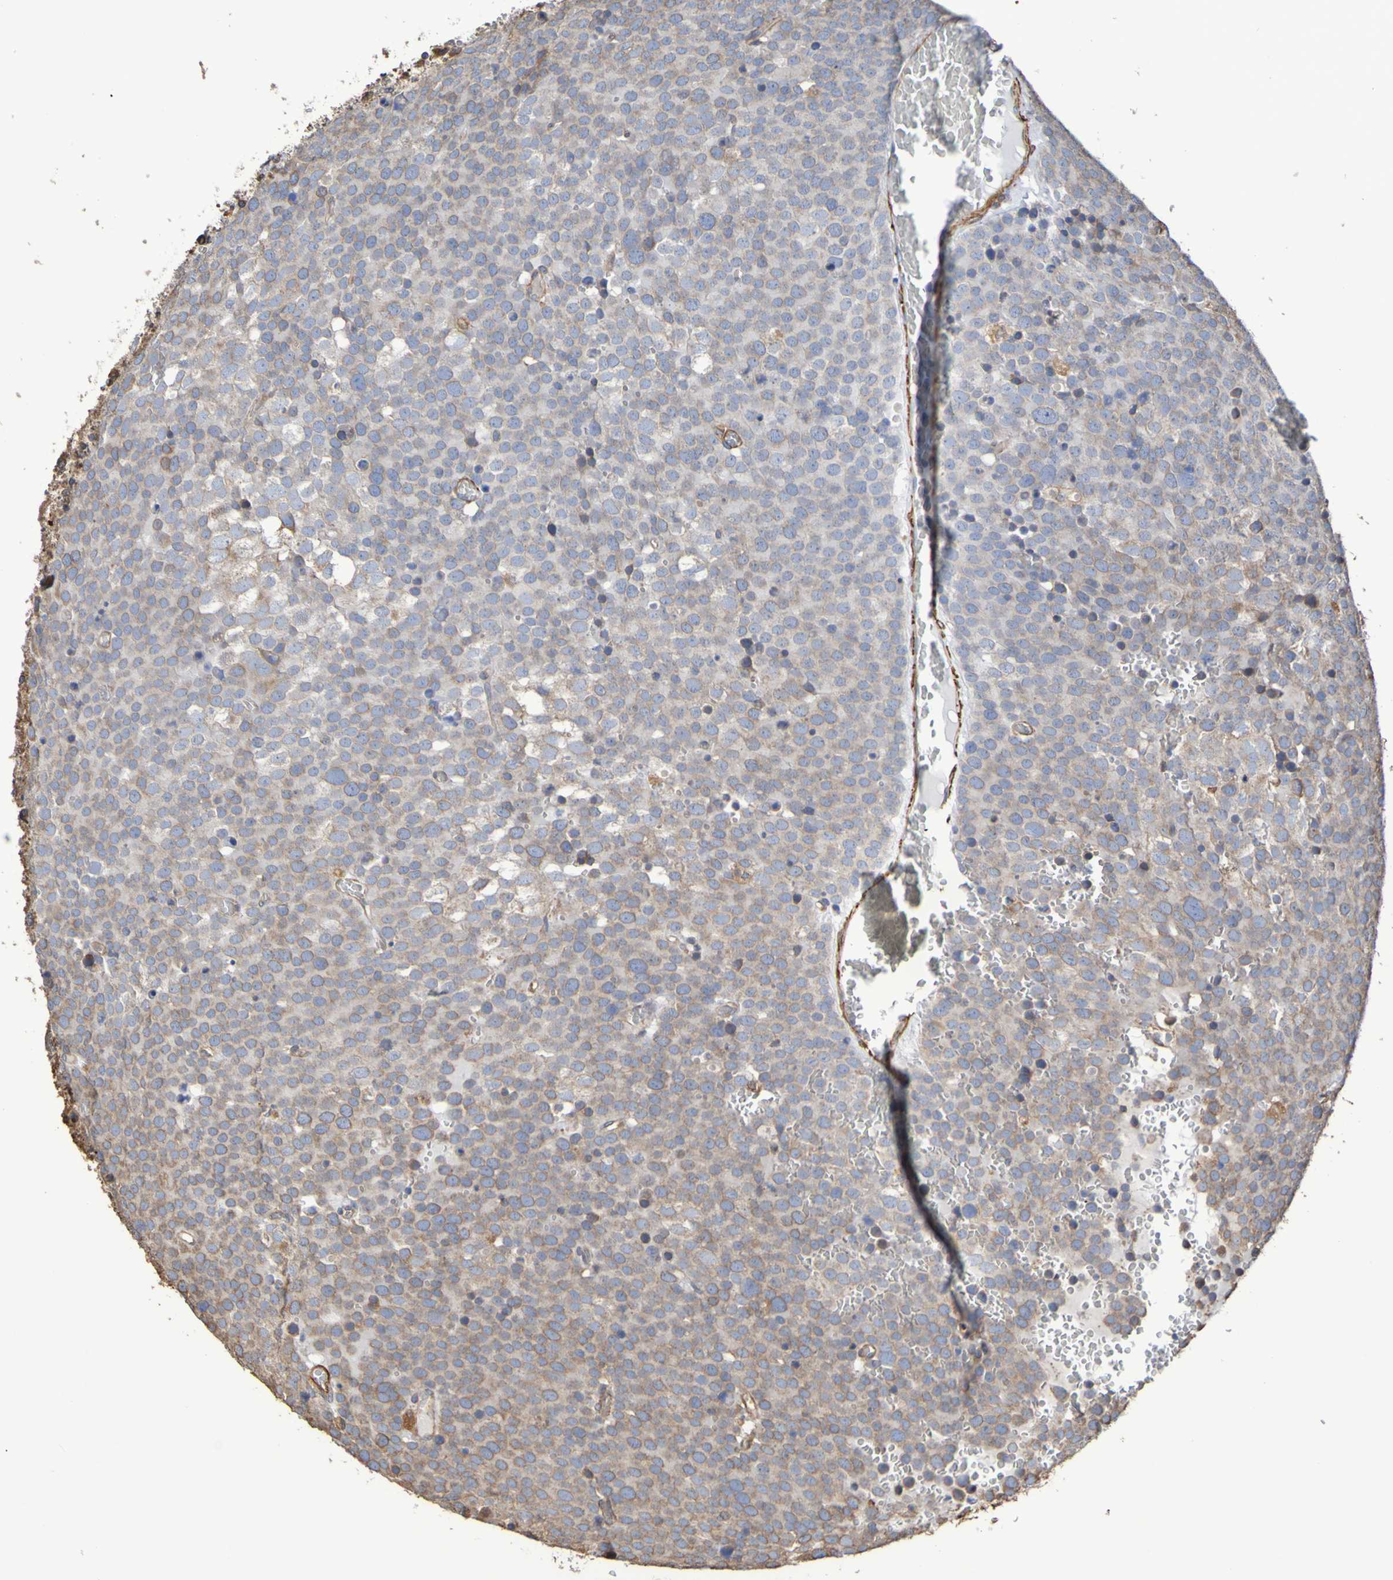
{"staining": {"intensity": "negative", "quantity": "none", "location": "none"}, "tissue": "testis cancer", "cell_type": "Tumor cells", "image_type": "cancer", "snomed": [{"axis": "morphology", "description": "Seminoma, NOS"}, {"axis": "topography", "description": "Testis"}], "caption": "Testis cancer (seminoma) was stained to show a protein in brown. There is no significant positivity in tumor cells.", "gene": "RAB11A", "patient": {"sex": "male", "age": 71}}